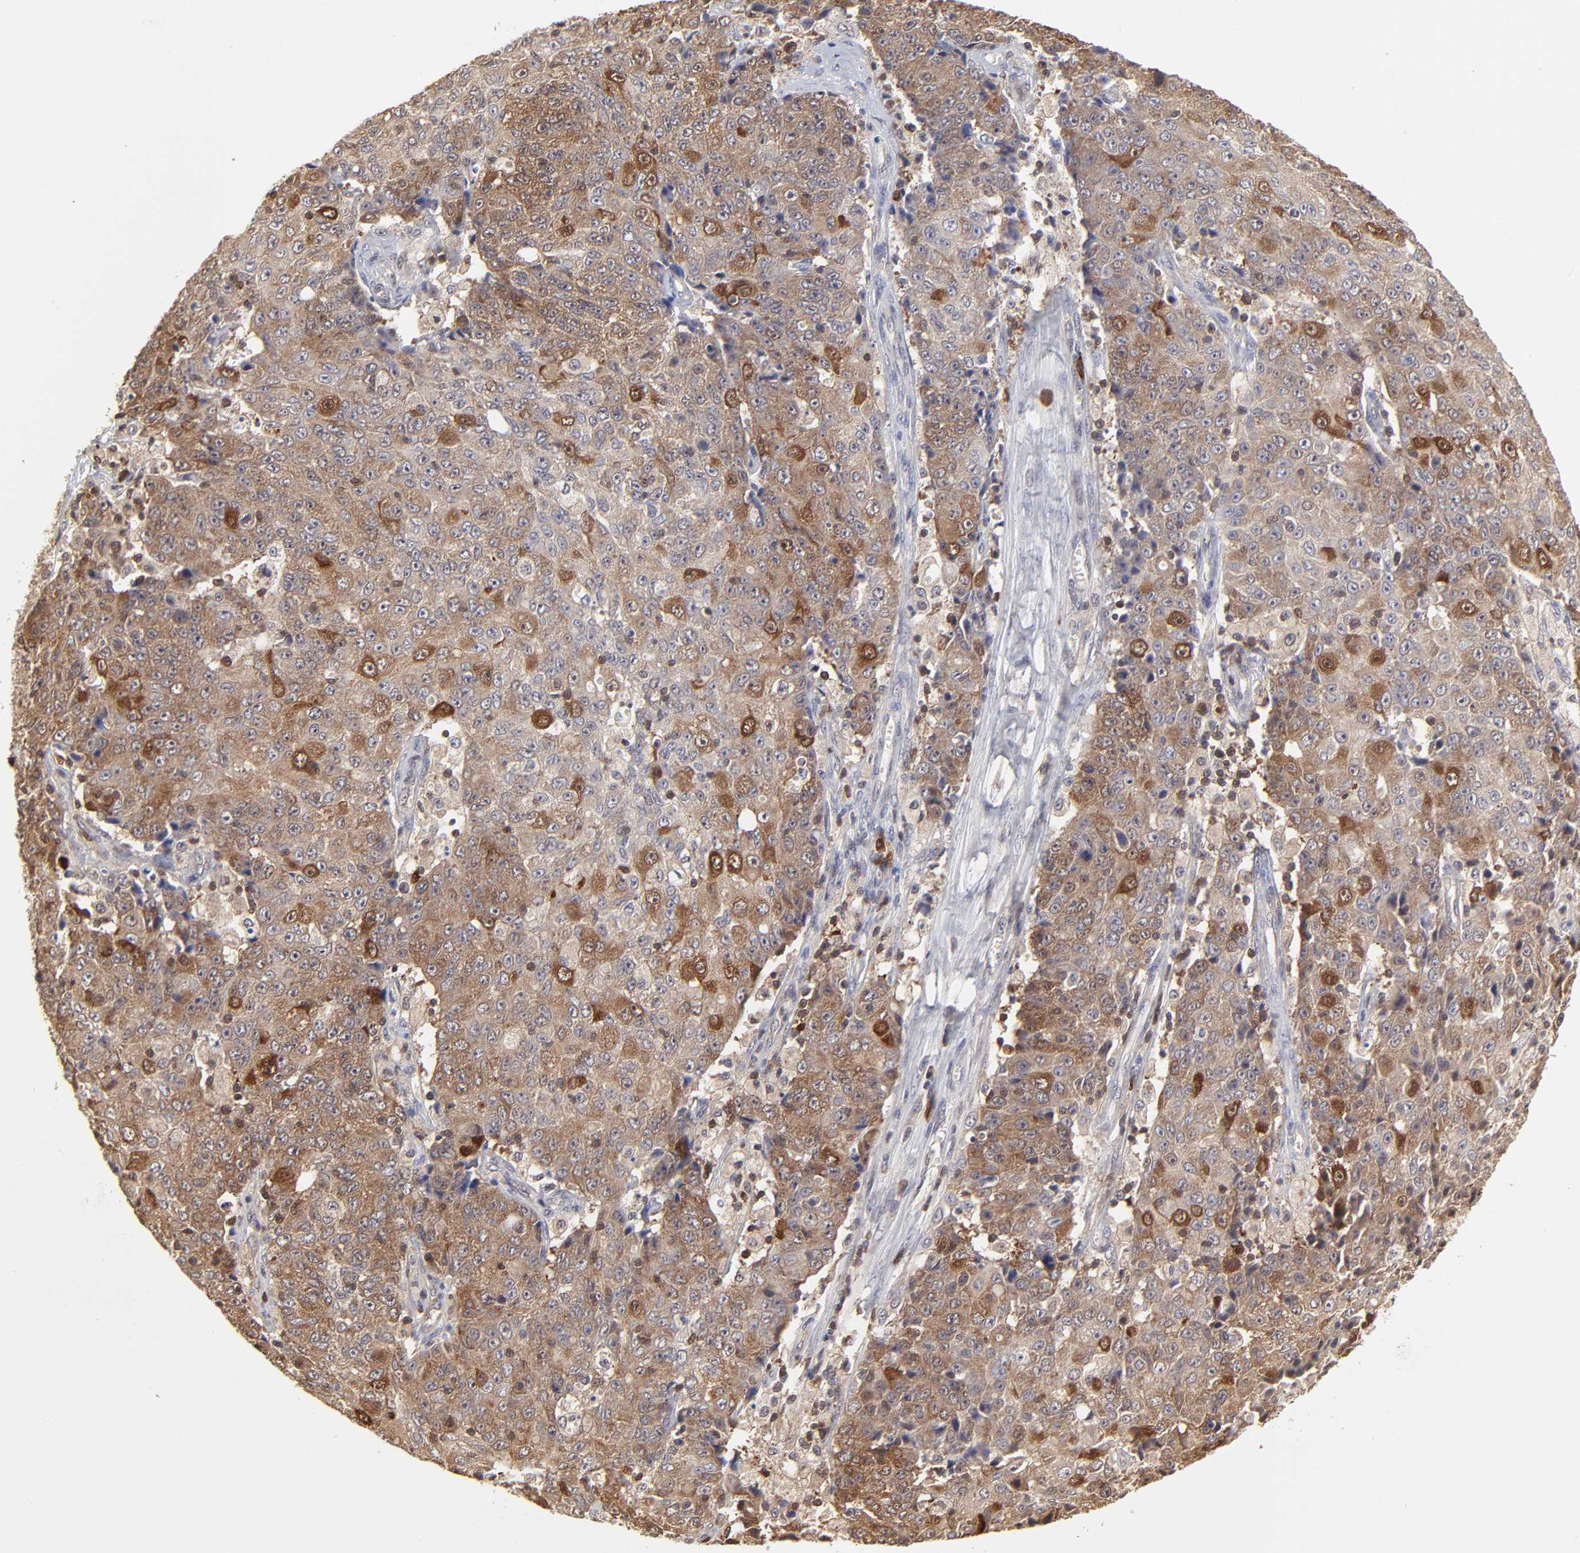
{"staining": {"intensity": "moderate", "quantity": ">75%", "location": "cytoplasmic/membranous"}, "tissue": "ovarian cancer", "cell_type": "Tumor cells", "image_type": "cancer", "snomed": [{"axis": "morphology", "description": "Carcinoma, endometroid"}, {"axis": "topography", "description": "Ovary"}], "caption": "Human ovarian endometroid carcinoma stained with a brown dye displays moderate cytoplasmic/membranous positive staining in approximately >75% of tumor cells.", "gene": "CASP3", "patient": {"sex": "female", "age": 42}}